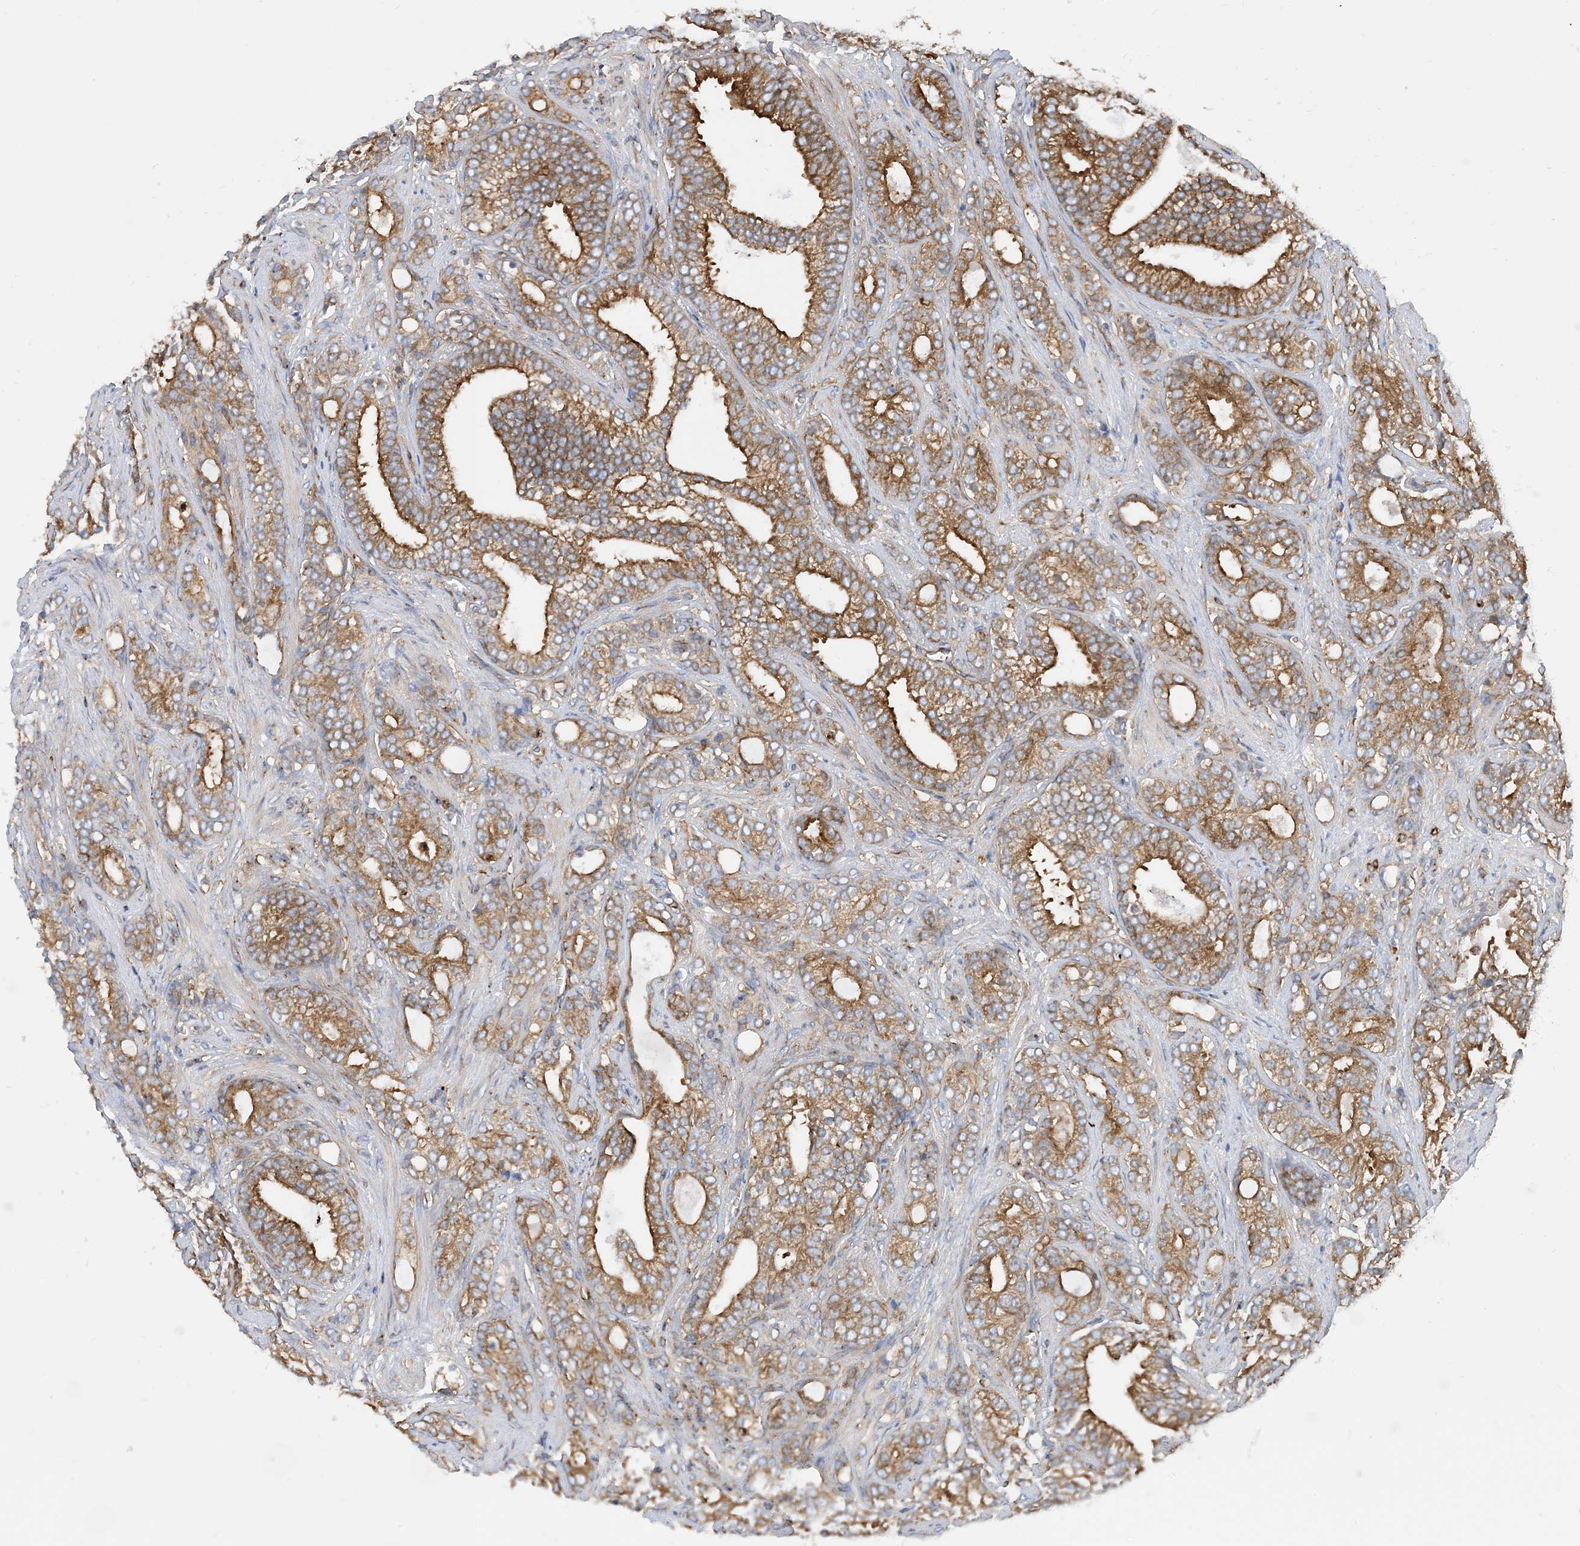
{"staining": {"intensity": "moderate", "quantity": ">75%", "location": "cytoplasmic/membranous"}, "tissue": "prostate cancer", "cell_type": "Tumor cells", "image_type": "cancer", "snomed": [{"axis": "morphology", "description": "Adenocarcinoma, High grade"}, {"axis": "topography", "description": "Prostate and seminal vesicle, NOS"}], "caption": "Human prostate cancer (high-grade adenocarcinoma) stained with a brown dye exhibits moderate cytoplasmic/membranous positive positivity in about >75% of tumor cells.", "gene": "DYNC1LI1", "patient": {"sex": "male", "age": 67}}